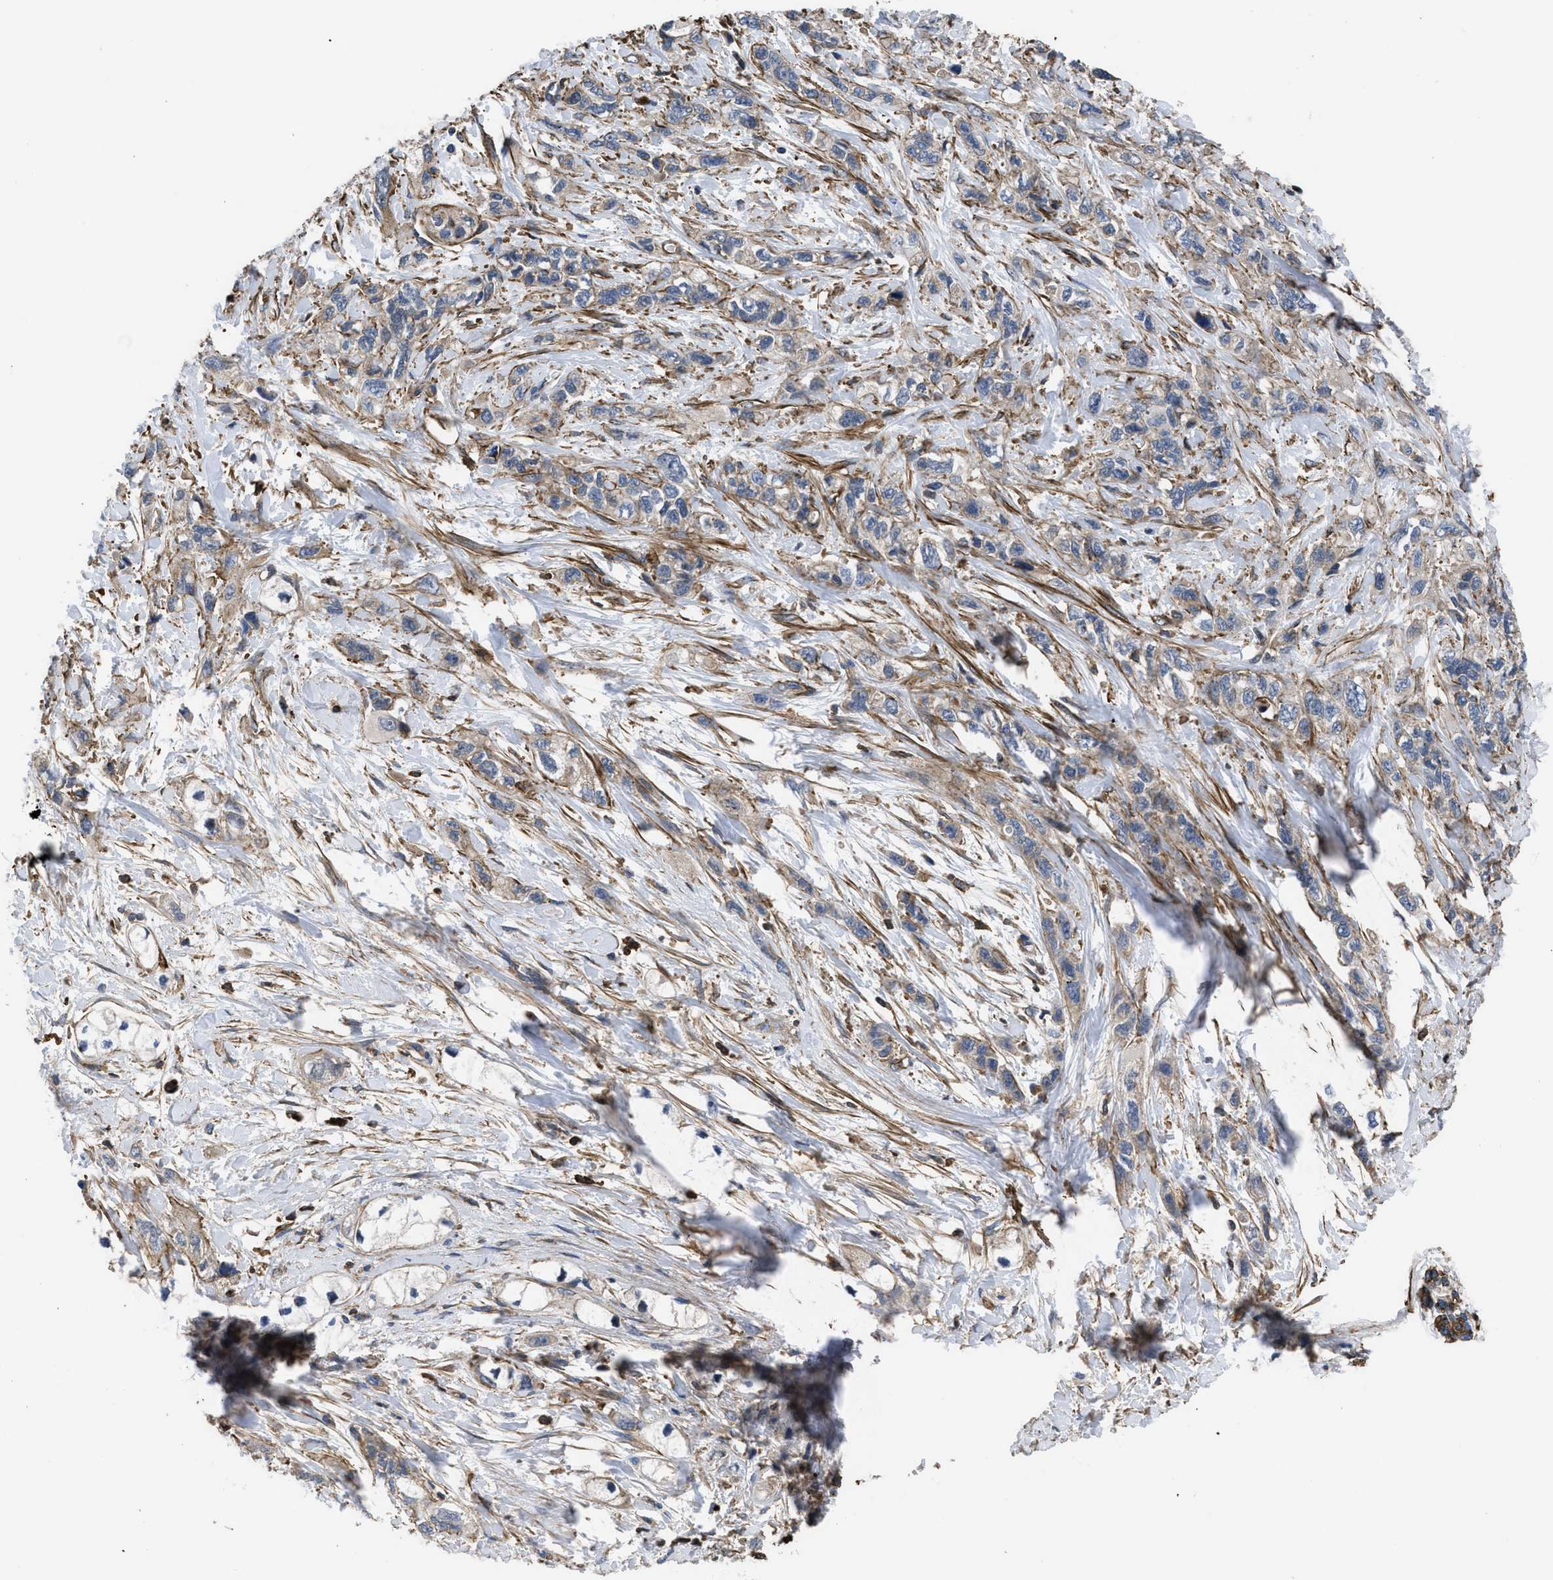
{"staining": {"intensity": "weak", "quantity": ">75%", "location": "cytoplasmic/membranous"}, "tissue": "pancreatic cancer", "cell_type": "Tumor cells", "image_type": "cancer", "snomed": [{"axis": "morphology", "description": "Adenocarcinoma, NOS"}, {"axis": "topography", "description": "Pancreas"}], "caption": "Tumor cells reveal low levels of weak cytoplasmic/membranous expression in approximately >75% of cells in human adenocarcinoma (pancreatic).", "gene": "SCUBE2", "patient": {"sex": "male", "age": 74}}